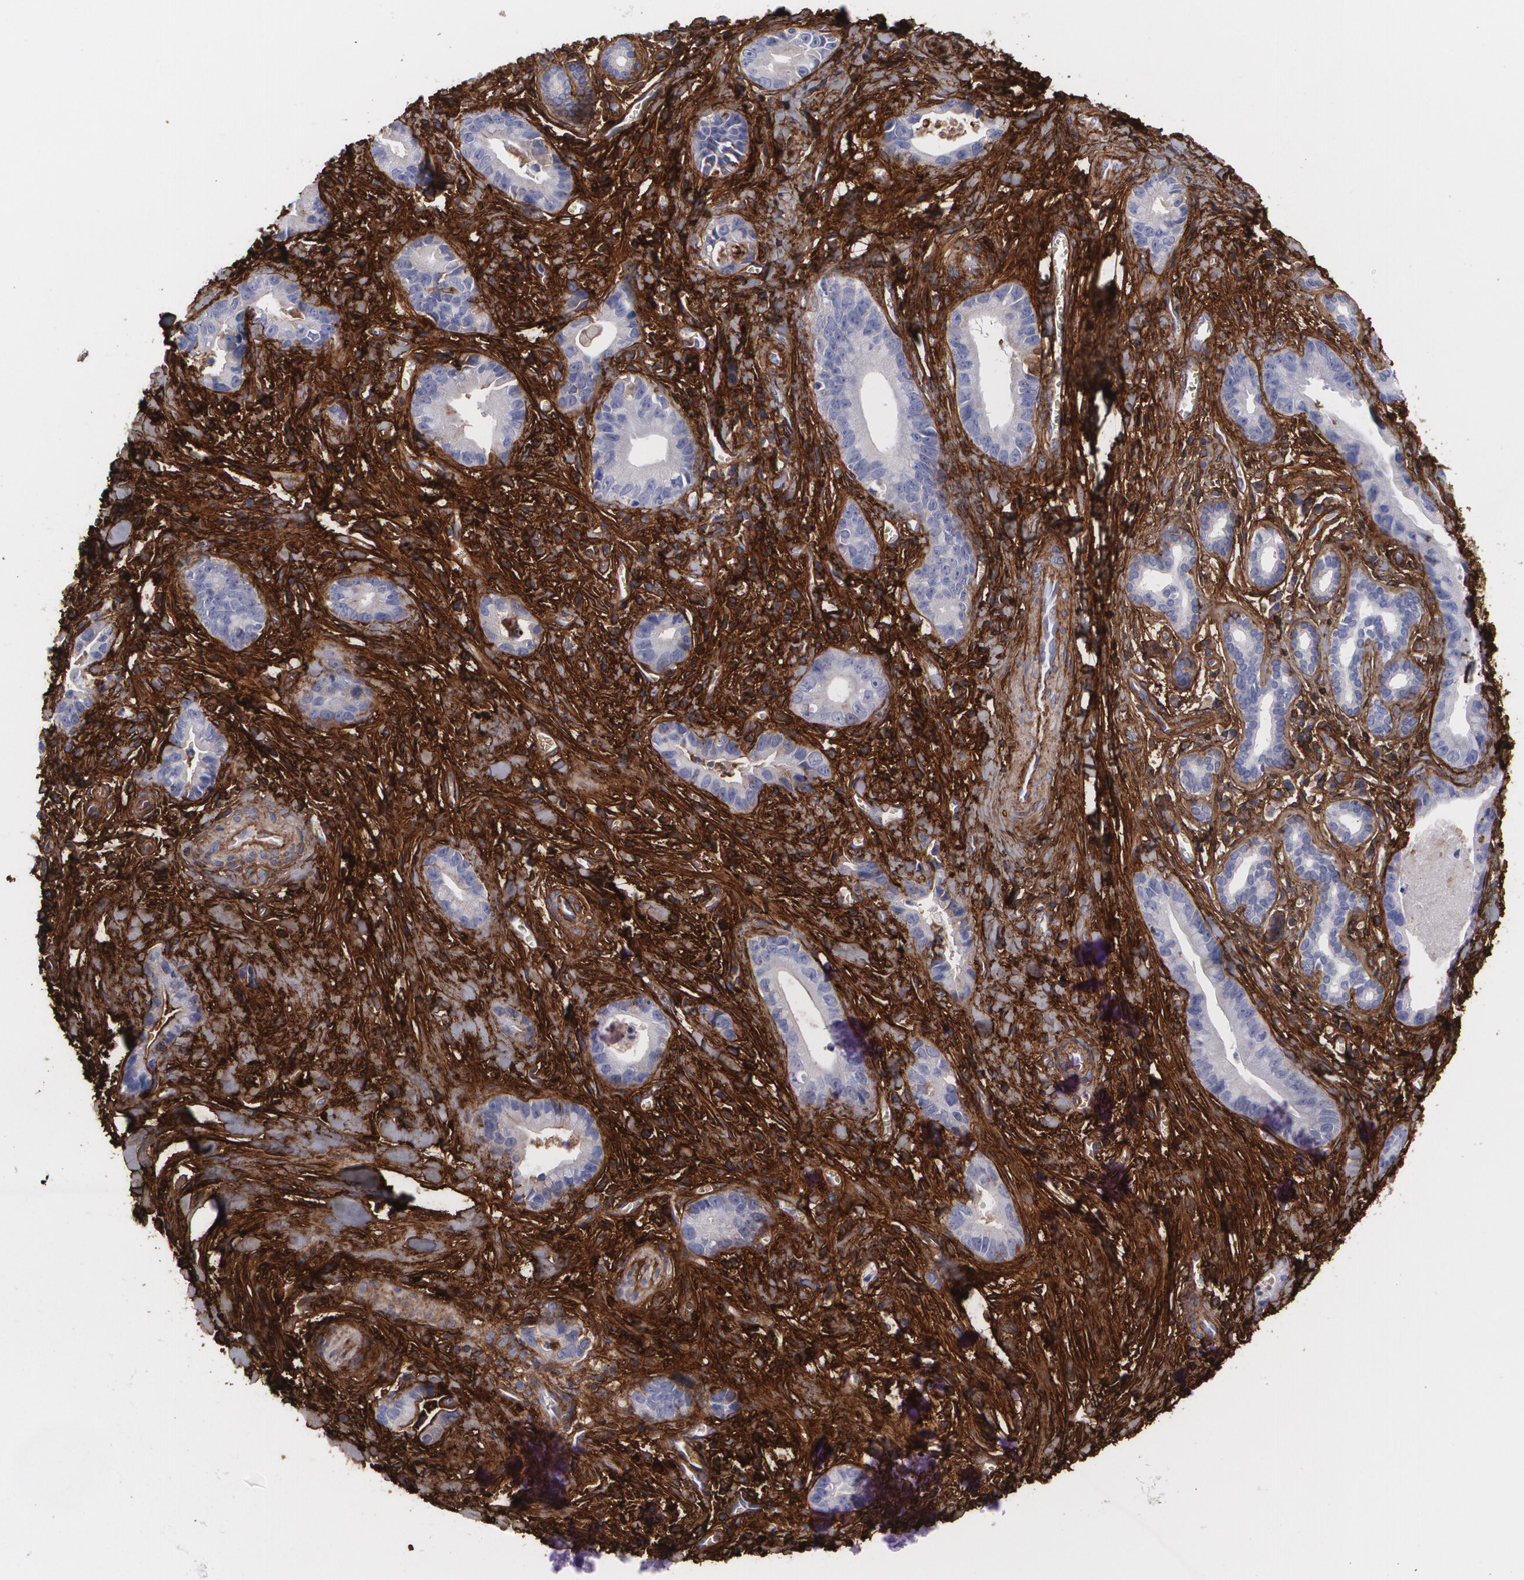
{"staining": {"intensity": "negative", "quantity": "none", "location": "none"}, "tissue": "liver cancer", "cell_type": "Tumor cells", "image_type": "cancer", "snomed": [{"axis": "morphology", "description": "Cholangiocarcinoma"}, {"axis": "topography", "description": "Liver"}], "caption": "Immunohistochemistry image of liver cancer stained for a protein (brown), which reveals no expression in tumor cells. (Immunohistochemistry, brightfield microscopy, high magnification).", "gene": "FBLN1", "patient": {"sex": "female", "age": 55}}